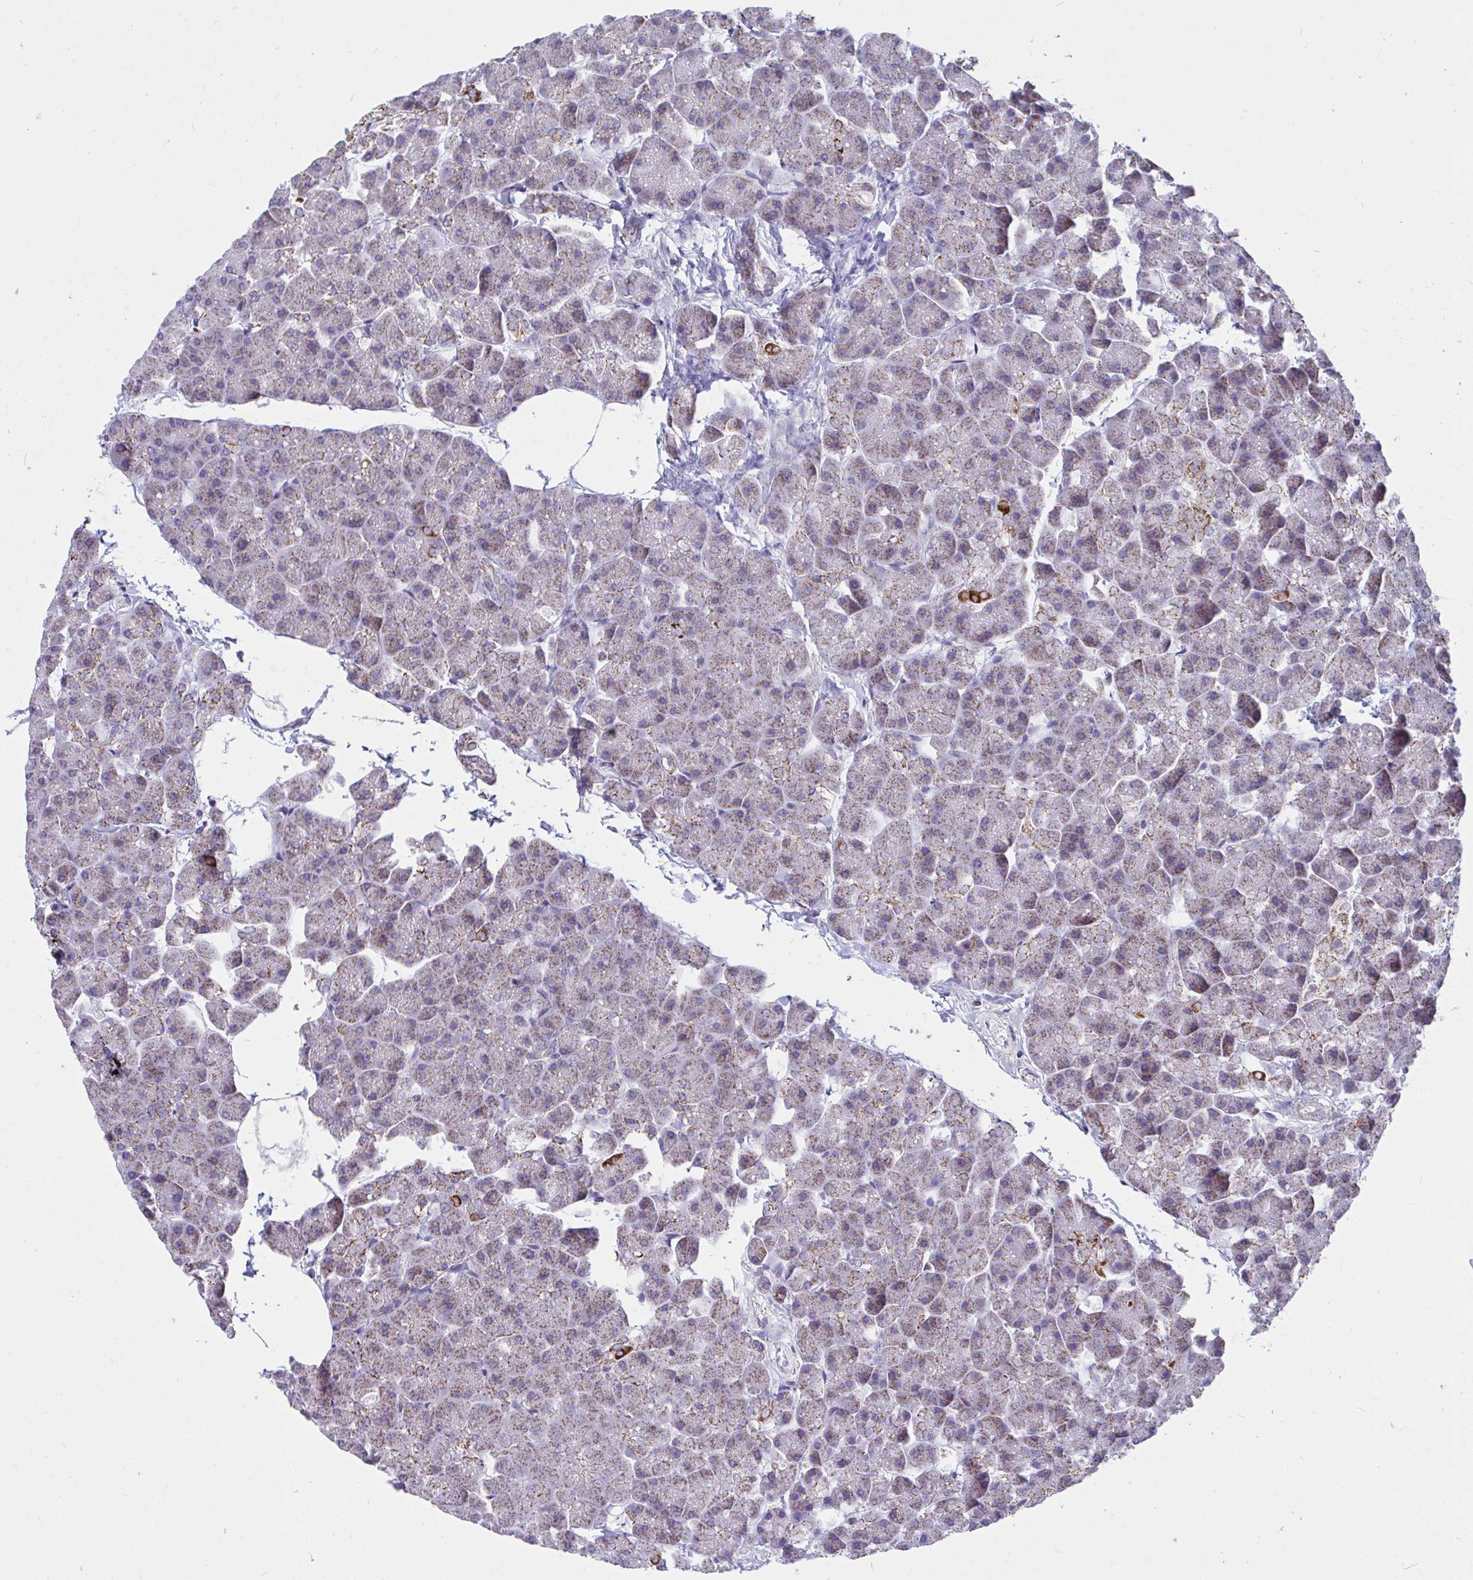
{"staining": {"intensity": "moderate", "quantity": "25%-75%", "location": "cytoplasmic/membranous"}, "tissue": "pancreas", "cell_type": "Exocrine glandular cells", "image_type": "normal", "snomed": [{"axis": "morphology", "description": "Normal tissue, NOS"}, {"axis": "topography", "description": "Pancreas"}], "caption": "Moderate cytoplasmic/membranous staining for a protein is present in about 25%-75% of exocrine glandular cells of unremarkable pancreas using immunohistochemistry (IHC).", "gene": "OR13A1", "patient": {"sex": "male", "age": 35}}